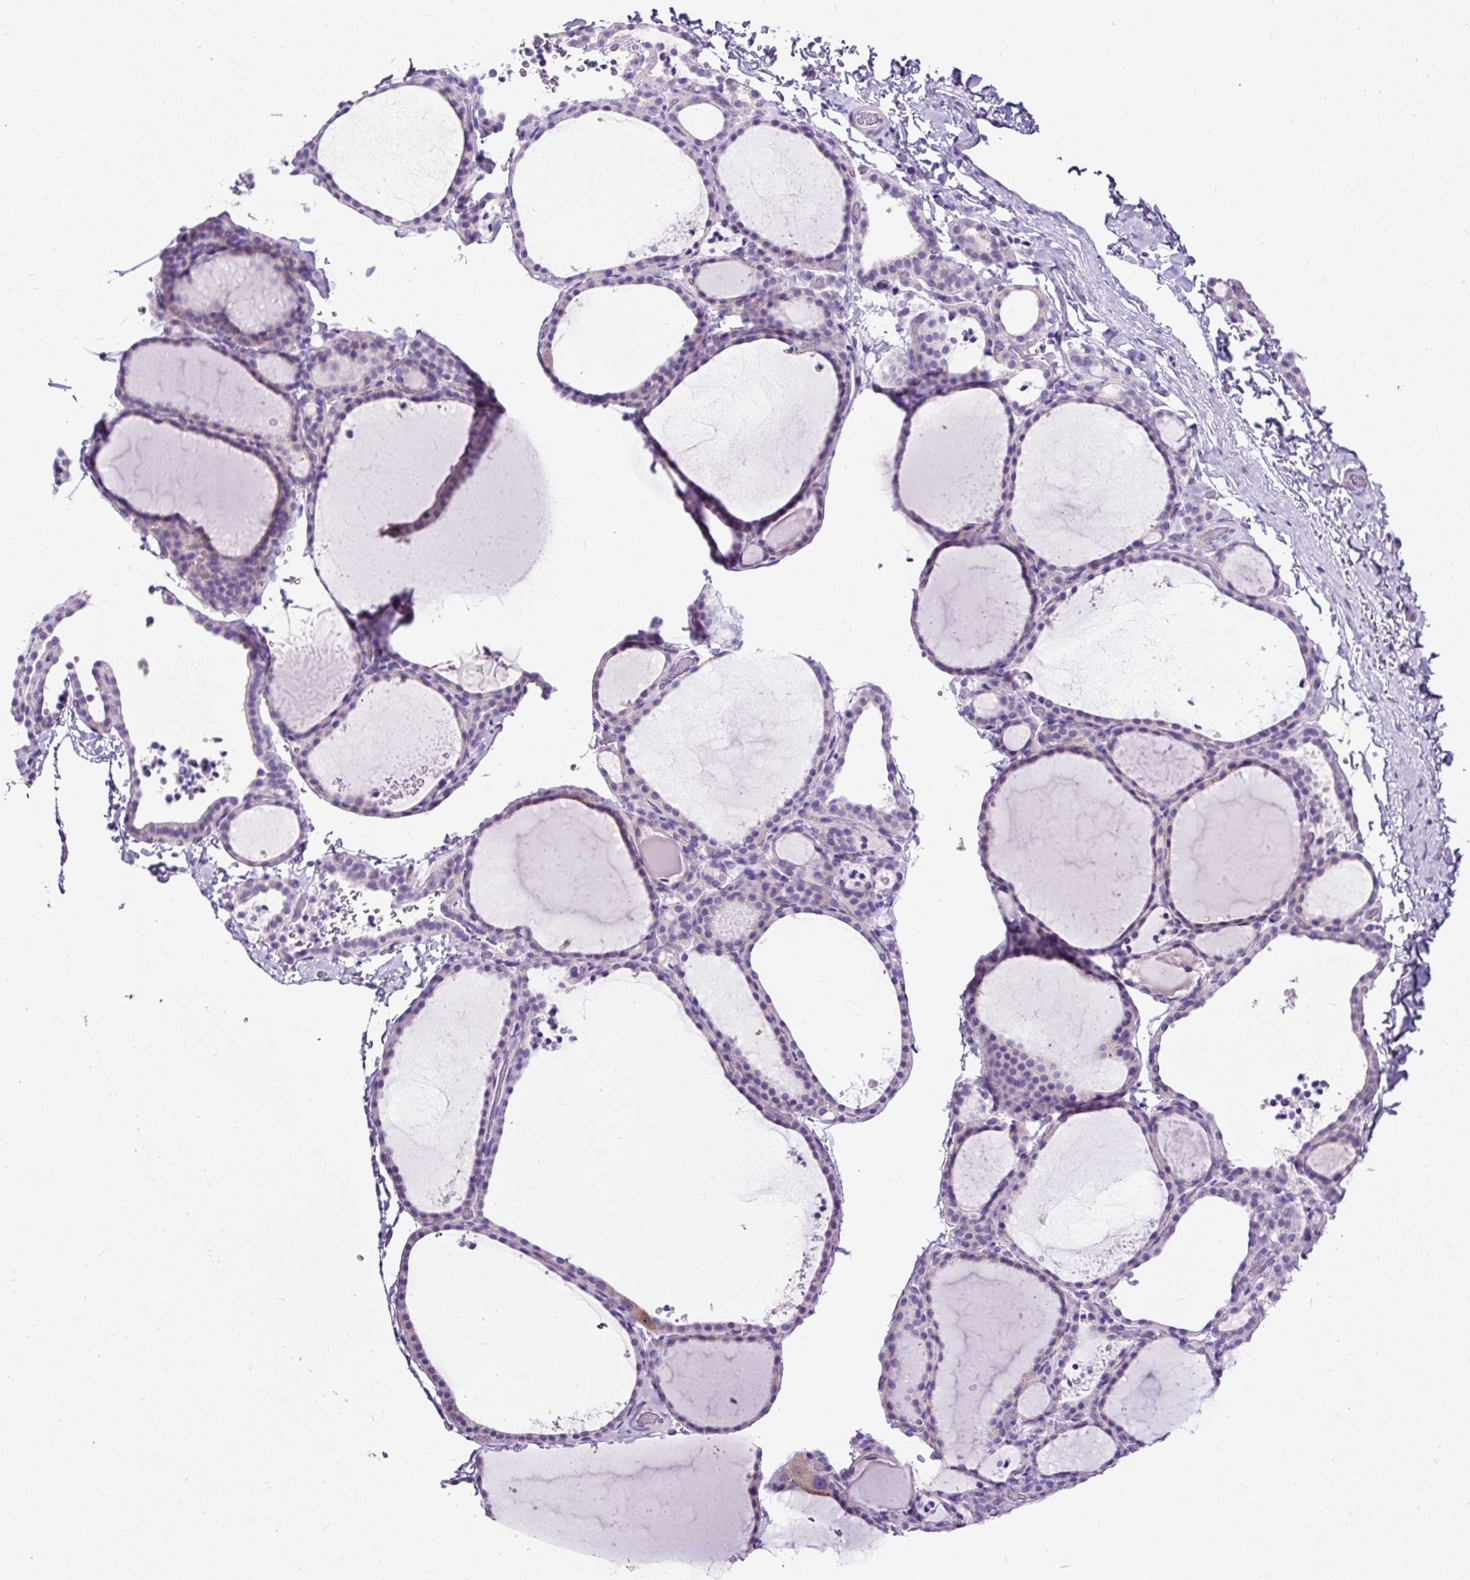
{"staining": {"intensity": "negative", "quantity": "none", "location": "none"}, "tissue": "thyroid gland", "cell_type": "Glandular cells", "image_type": "normal", "snomed": [{"axis": "morphology", "description": "Normal tissue, NOS"}, {"axis": "topography", "description": "Thyroid gland"}], "caption": "The photomicrograph shows no staining of glandular cells in normal thyroid gland.", "gene": "STOX2", "patient": {"sex": "female", "age": 22}}